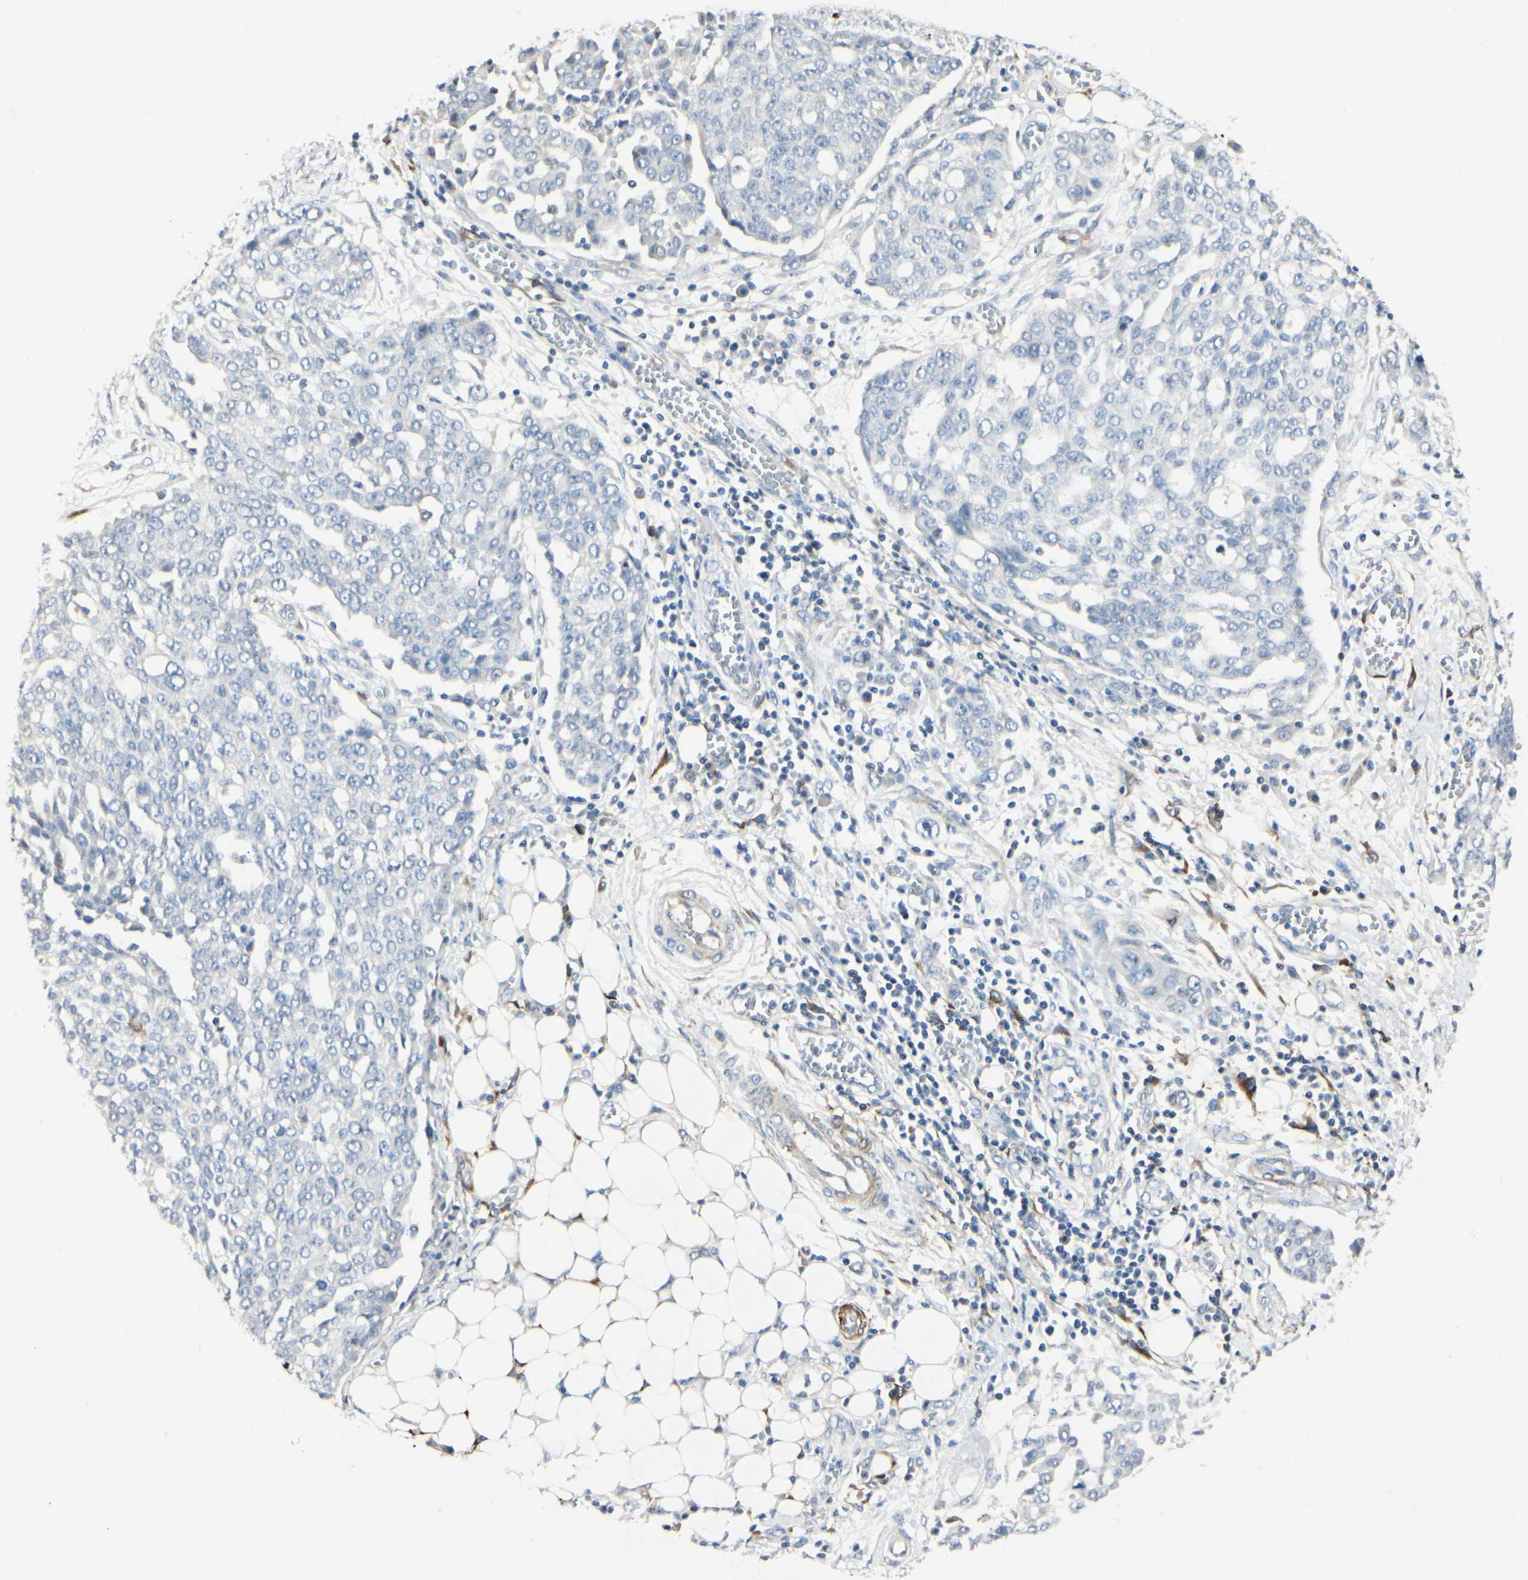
{"staining": {"intensity": "negative", "quantity": "none", "location": "none"}, "tissue": "ovarian cancer", "cell_type": "Tumor cells", "image_type": "cancer", "snomed": [{"axis": "morphology", "description": "Cystadenocarcinoma, serous, NOS"}, {"axis": "topography", "description": "Soft tissue"}, {"axis": "topography", "description": "Ovary"}], "caption": "DAB immunohistochemical staining of ovarian cancer demonstrates no significant expression in tumor cells. (DAB immunohistochemistry with hematoxylin counter stain).", "gene": "AMPH", "patient": {"sex": "female", "age": 57}}